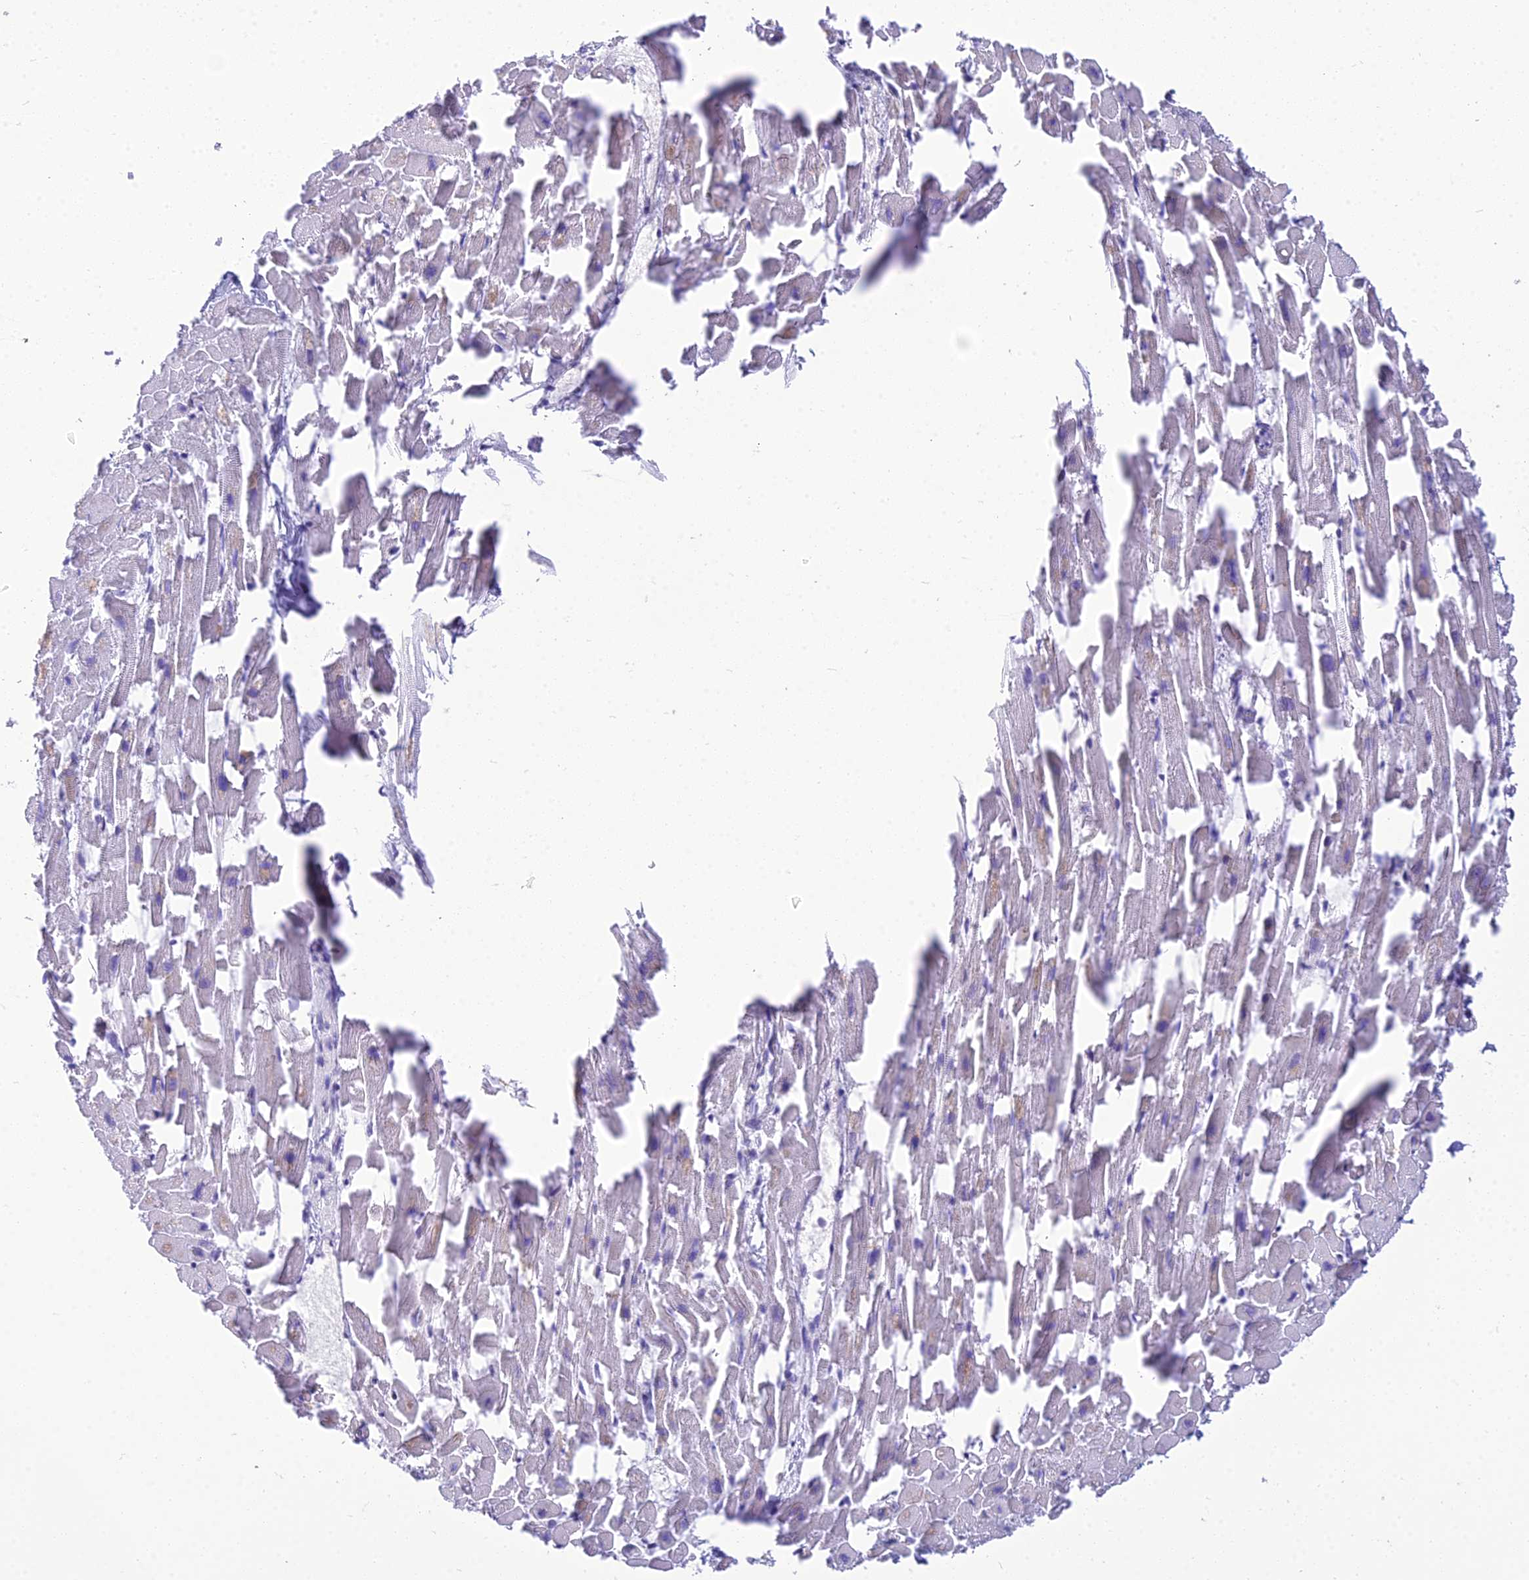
{"staining": {"intensity": "weak", "quantity": "<25%", "location": "cytoplasmic/membranous"}, "tissue": "heart muscle", "cell_type": "Cardiomyocytes", "image_type": "normal", "snomed": [{"axis": "morphology", "description": "Normal tissue, NOS"}, {"axis": "topography", "description": "Heart"}], "caption": "An IHC histopathology image of normal heart muscle is shown. There is no staining in cardiomyocytes of heart muscle.", "gene": "ZNF442", "patient": {"sex": "female", "age": 64}}